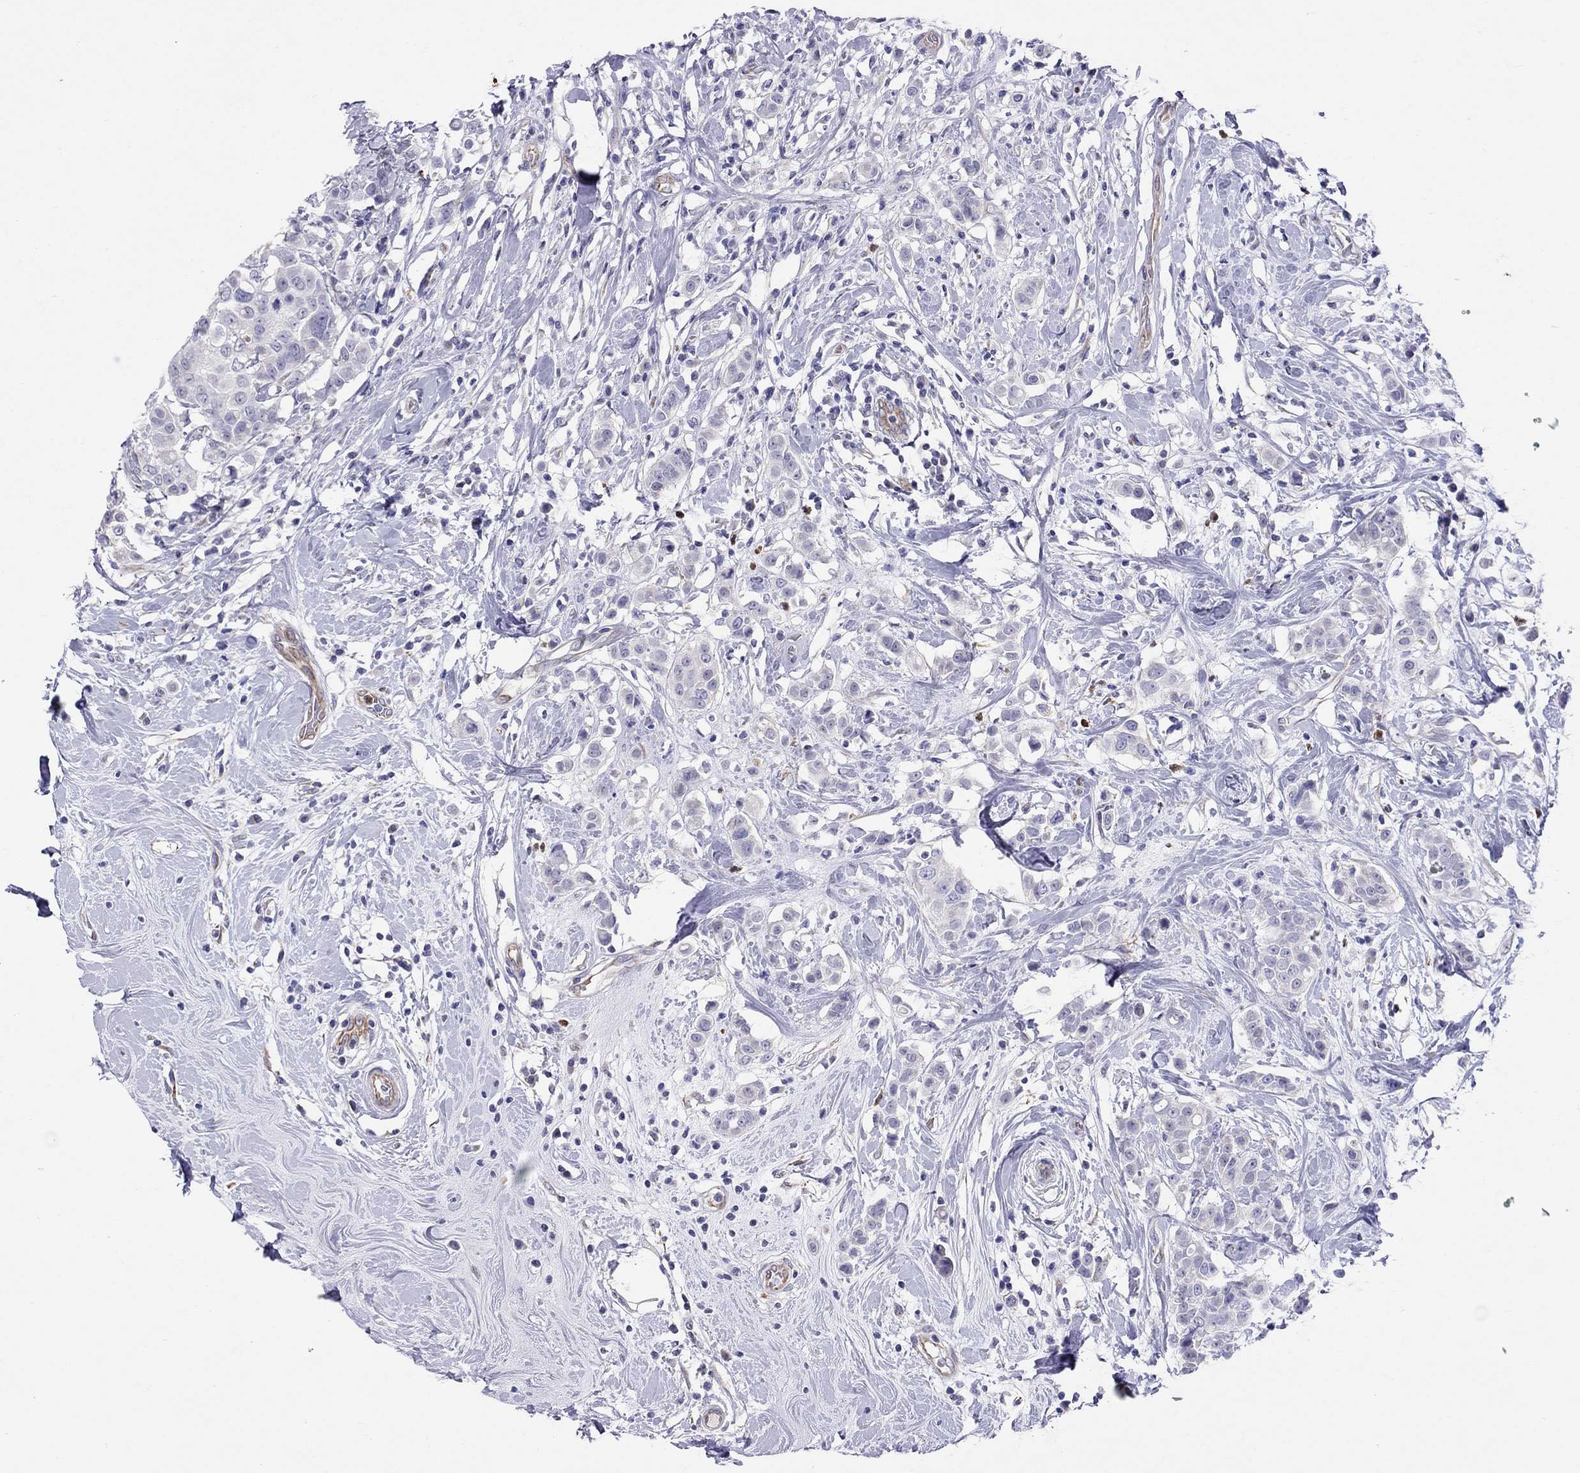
{"staining": {"intensity": "negative", "quantity": "none", "location": "none"}, "tissue": "breast cancer", "cell_type": "Tumor cells", "image_type": "cancer", "snomed": [{"axis": "morphology", "description": "Duct carcinoma"}, {"axis": "topography", "description": "Breast"}], "caption": "DAB (3,3'-diaminobenzidine) immunohistochemical staining of human breast cancer demonstrates no significant expression in tumor cells.", "gene": "SPINT4", "patient": {"sex": "female", "age": 27}}